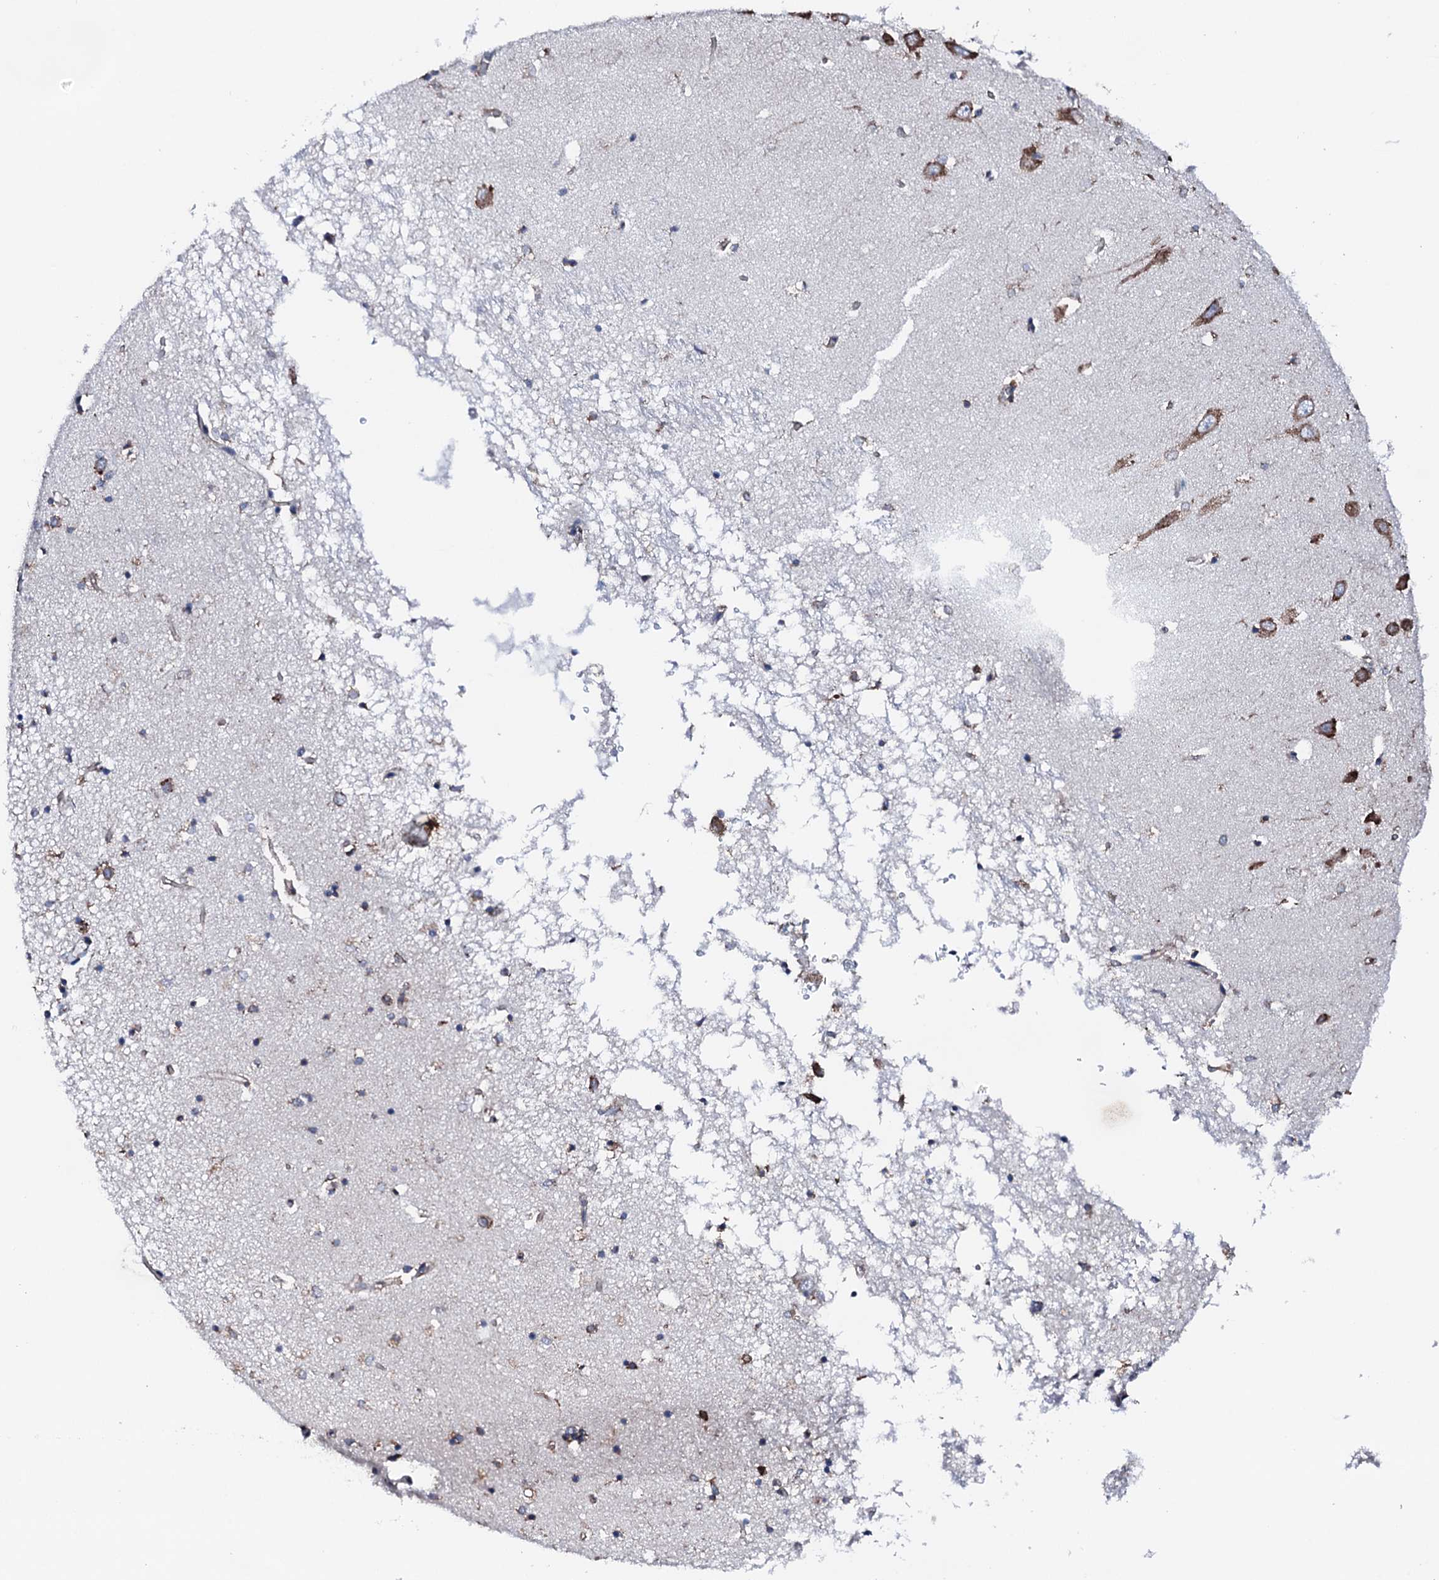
{"staining": {"intensity": "moderate", "quantity": "<25%", "location": "cytoplasmic/membranous"}, "tissue": "hippocampus", "cell_type": "Glial cells", "image_type": "normal", "snomed": [{"axis": "morphology", "description": "Normal tissue, NOS"}, {"axis": "topography", "description": "Hippocampus"}], "caption": "About <25% of glial cells in normal human hippocampus show moderate cytoplasmic/membranous protein expression as visualized by brown immunohistochemical staining.", "gene": "AMDHD1", "patient": {"sex": "male", "age": 70}}